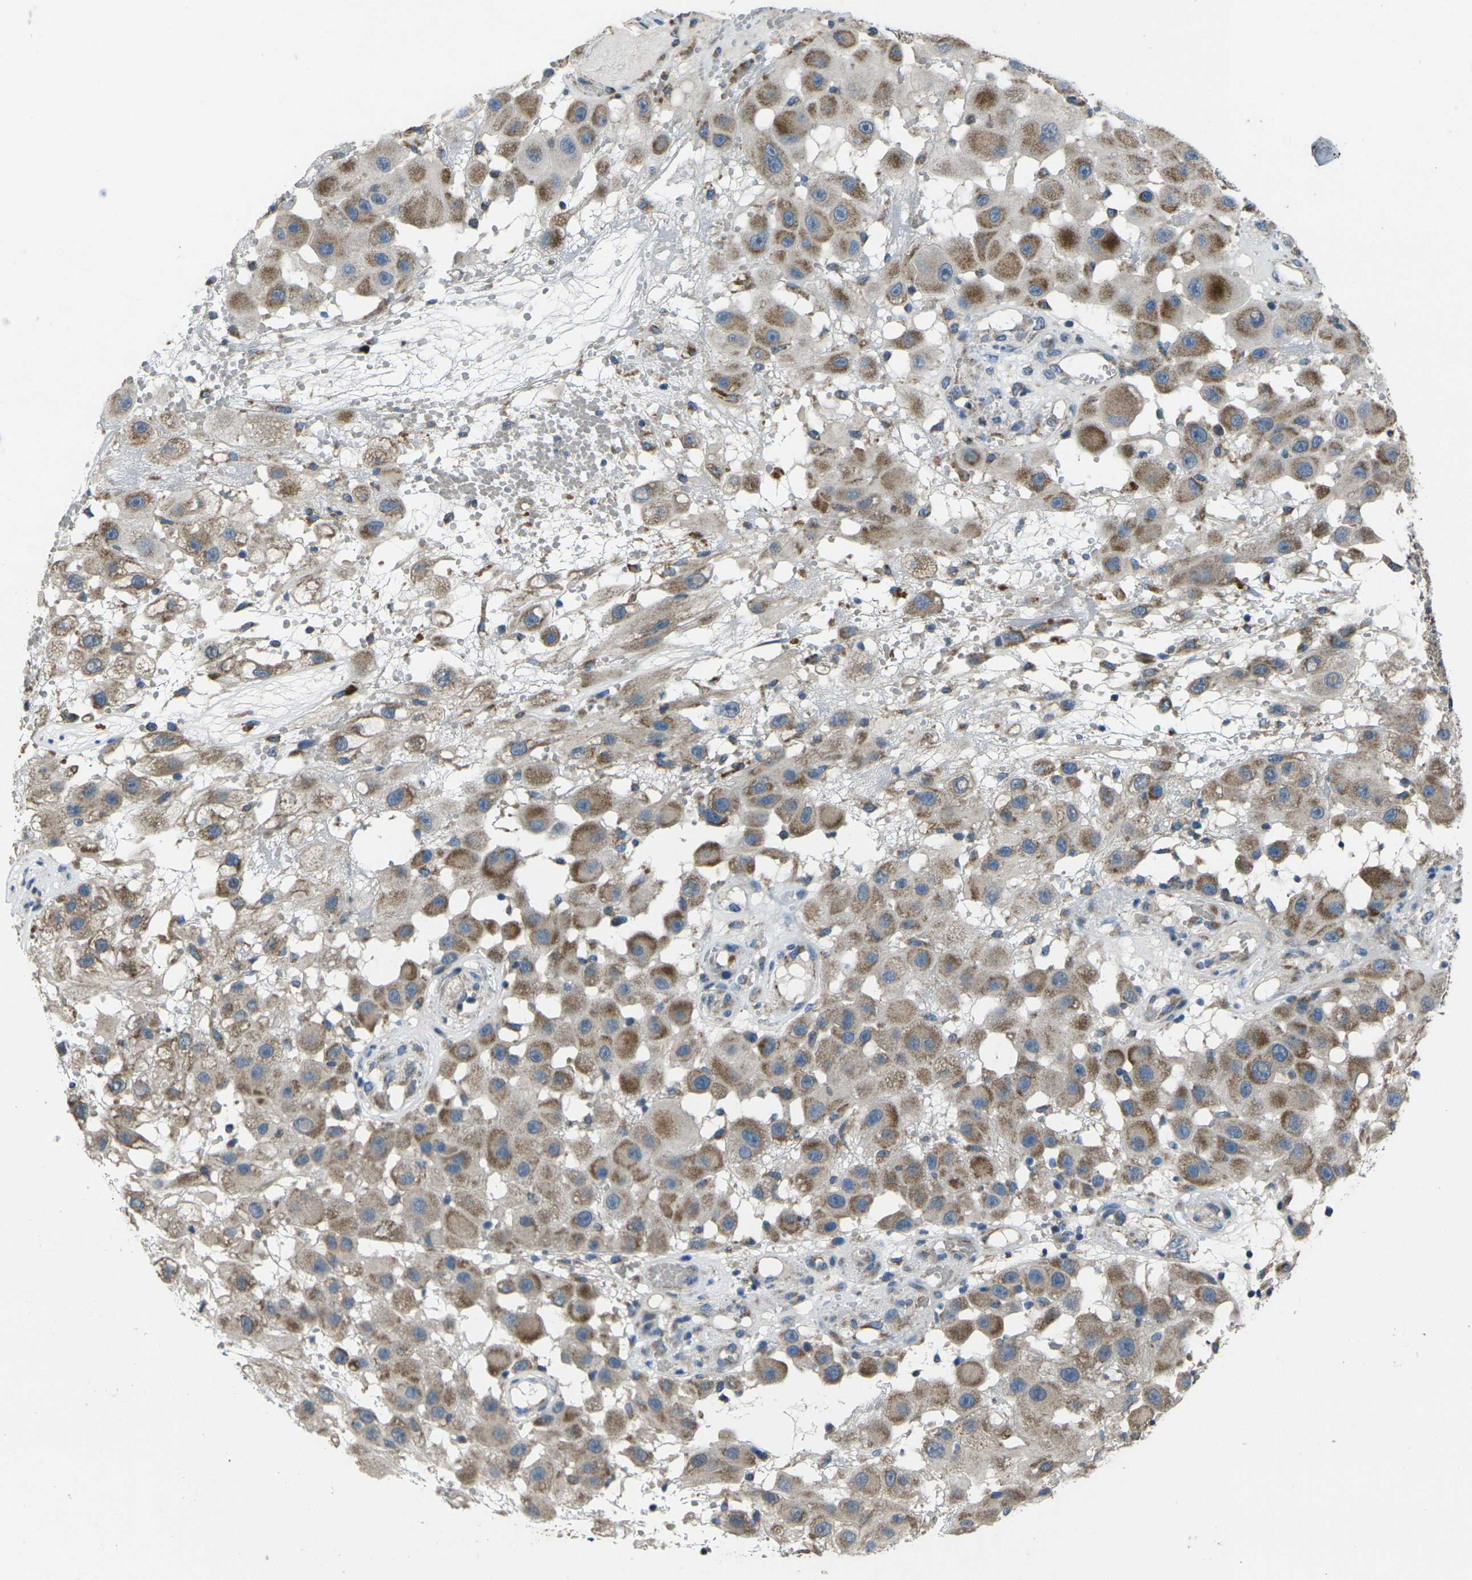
{"staining": {"intensity": "moderate", "quantity": ">75%", "location": "cytoplasmic/membranous"}, "tissue": "melanoma", "cell_type": "Tumor cells", "image_type": "cancer", "snomed": [{"axis": "morphology", "description": "Malignant melanoma, NOS"}, {"axis": "topography", "description": "Skin"}], "caption": "Immunohistochemistry photomicrograph of neoplastic tissue: melanoma stained using immunohistochemistry (IHC) exhibits medium levels of moderate protein expression localized specifically in the cytoplasmic/membranous of tumor cells, appearing as a cytoplasmic/membranous brown color.", "gene": "TMEM120B", "patient": {"sex": "female", "age": 81}}